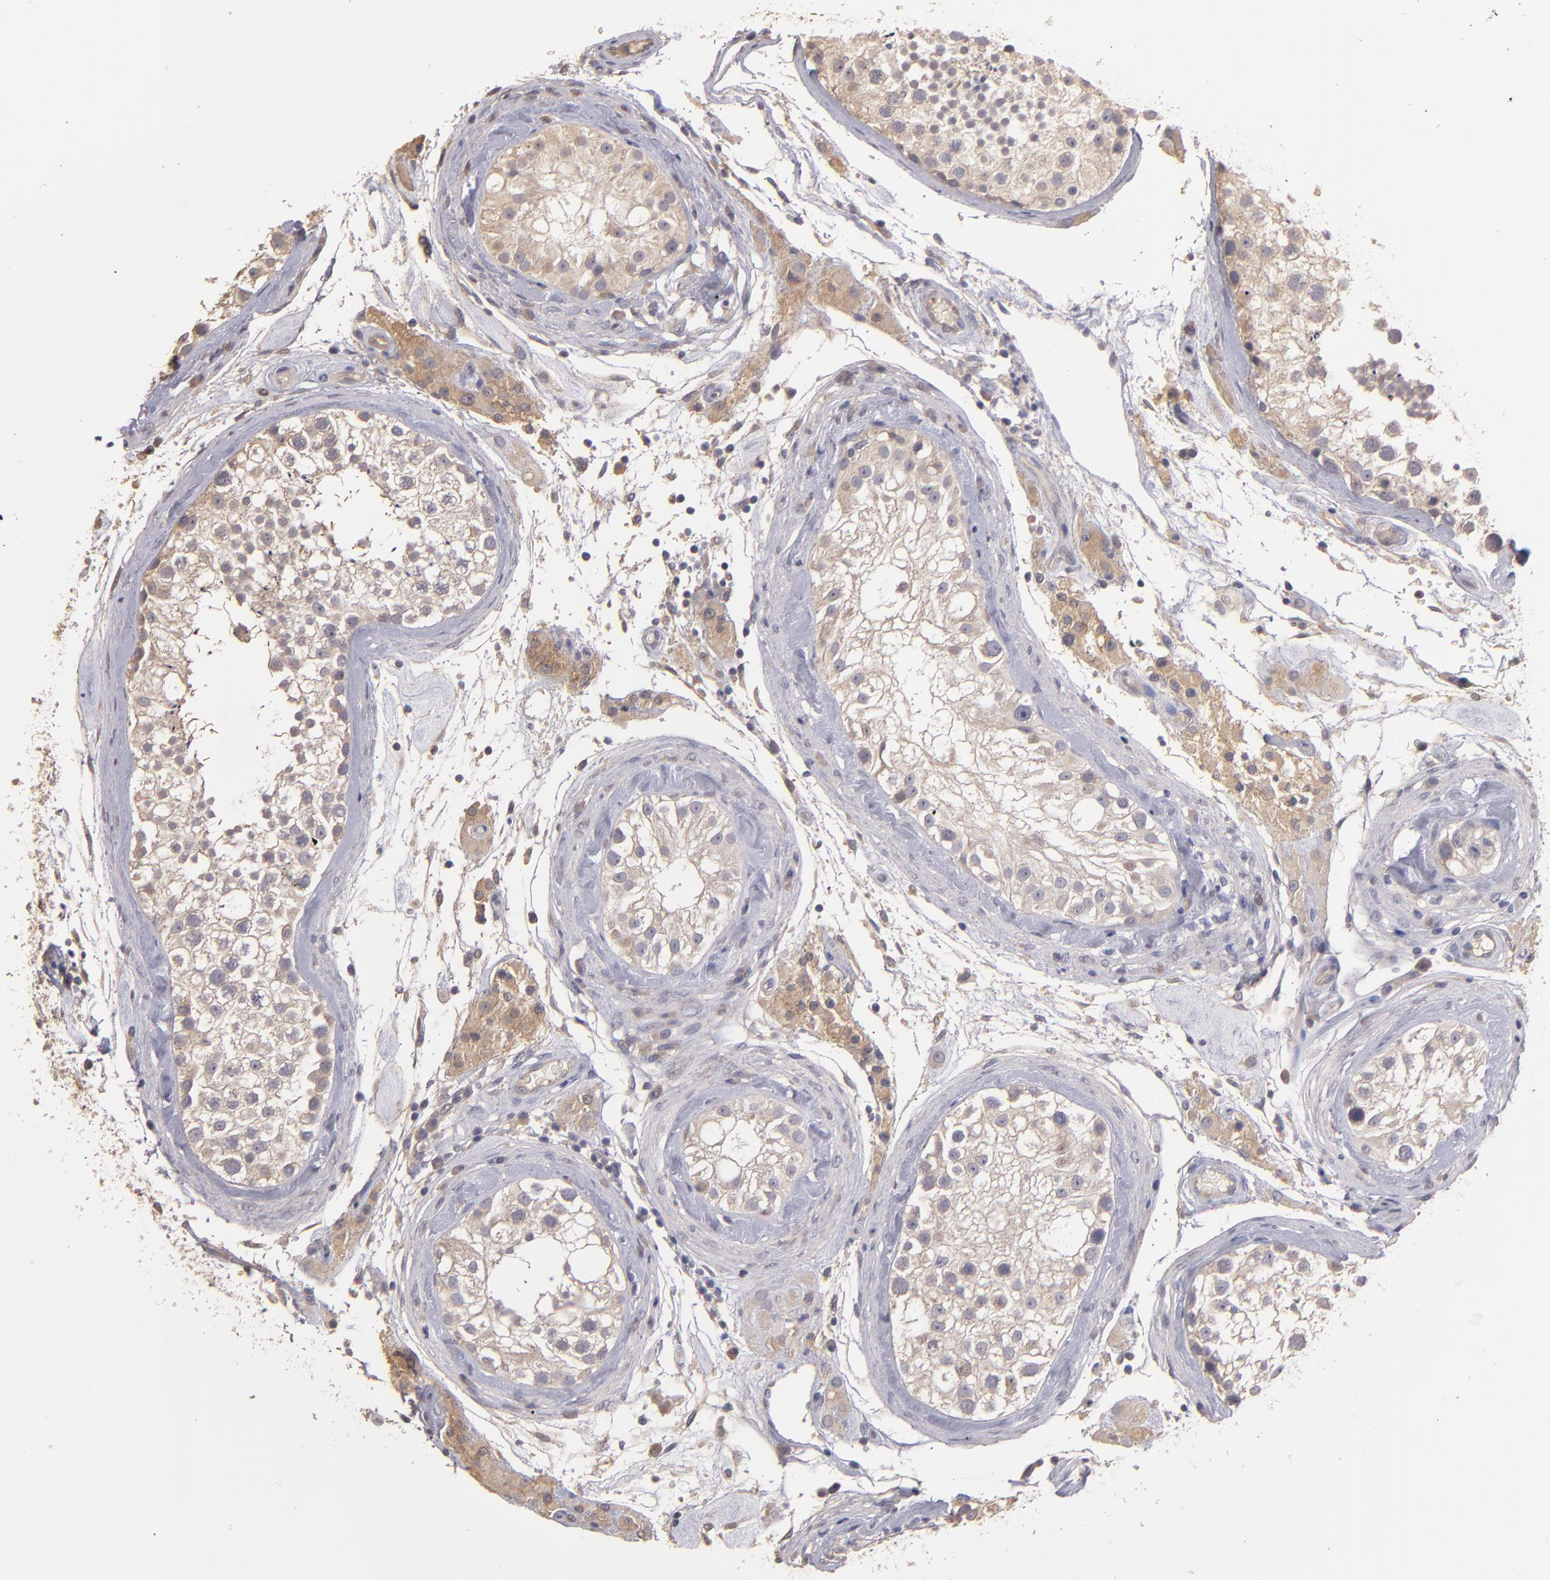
{"staining": {"intensity": "weak", "quantity": "25%-75%", "location": "cytoplasmic/membranous"}, "tissue": "testis", "cell_type": "Cells in seminiferous ducts", "image_type": "normal", "snomed": [{"axis": "morphology", "description": "Normal tissue, NOS"}, {"axis": "topography", "description": "Testis"}], "caption": "Protein staining by IHC reveals weak cytoplasmic/membranous staining in approximately 25%-75% of cells in seminiferous ducts in normal testis. Using DAB (brown) and hematoxylin (blue) stains, captured at high magnification using brightfield microscopy.", "gene": "GNAZ", "patient": {"sex": "male", "age": 46}}